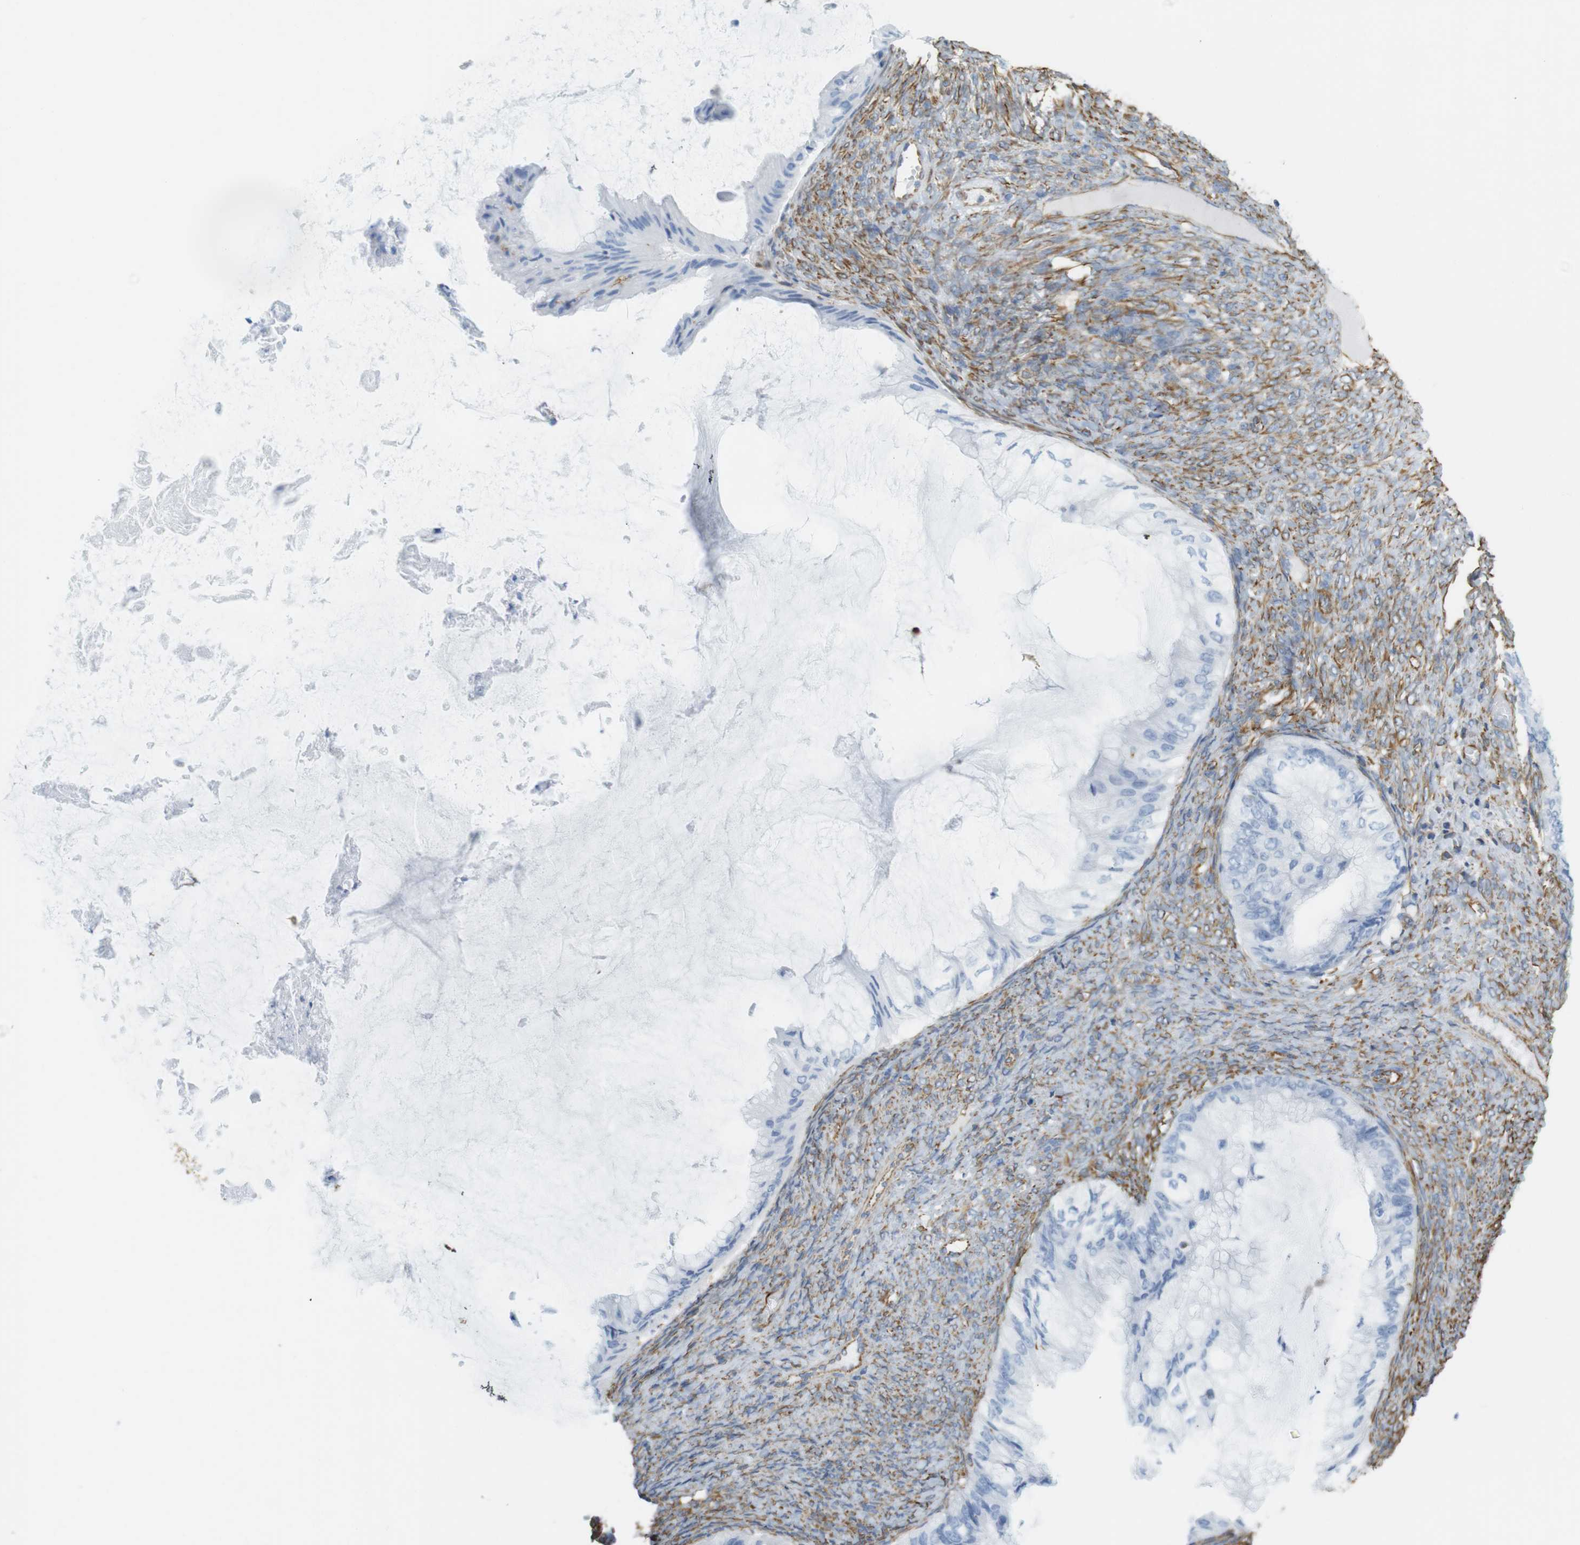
{"staining": {"intensity": "negative", "quantity": "none", "location": "none"}, "tissue": "ovarian cancer", "cell_type": "Tumor cells", "image_type": "cancer", "snomed": [{"axis": "morphology", "description": "Cystadenocarcinoma, mucinous, NOS"}, {"axis": "topography", "description": "Ovary"}], "caption": "Mucinous cystadenocarcinoma (ovarian) stained for a protein using immunohistochemistry (IHC) exhibits no staining tumor cells.", "gene": "MS4A10", "patient": {"sex": "female", "age": 61}}